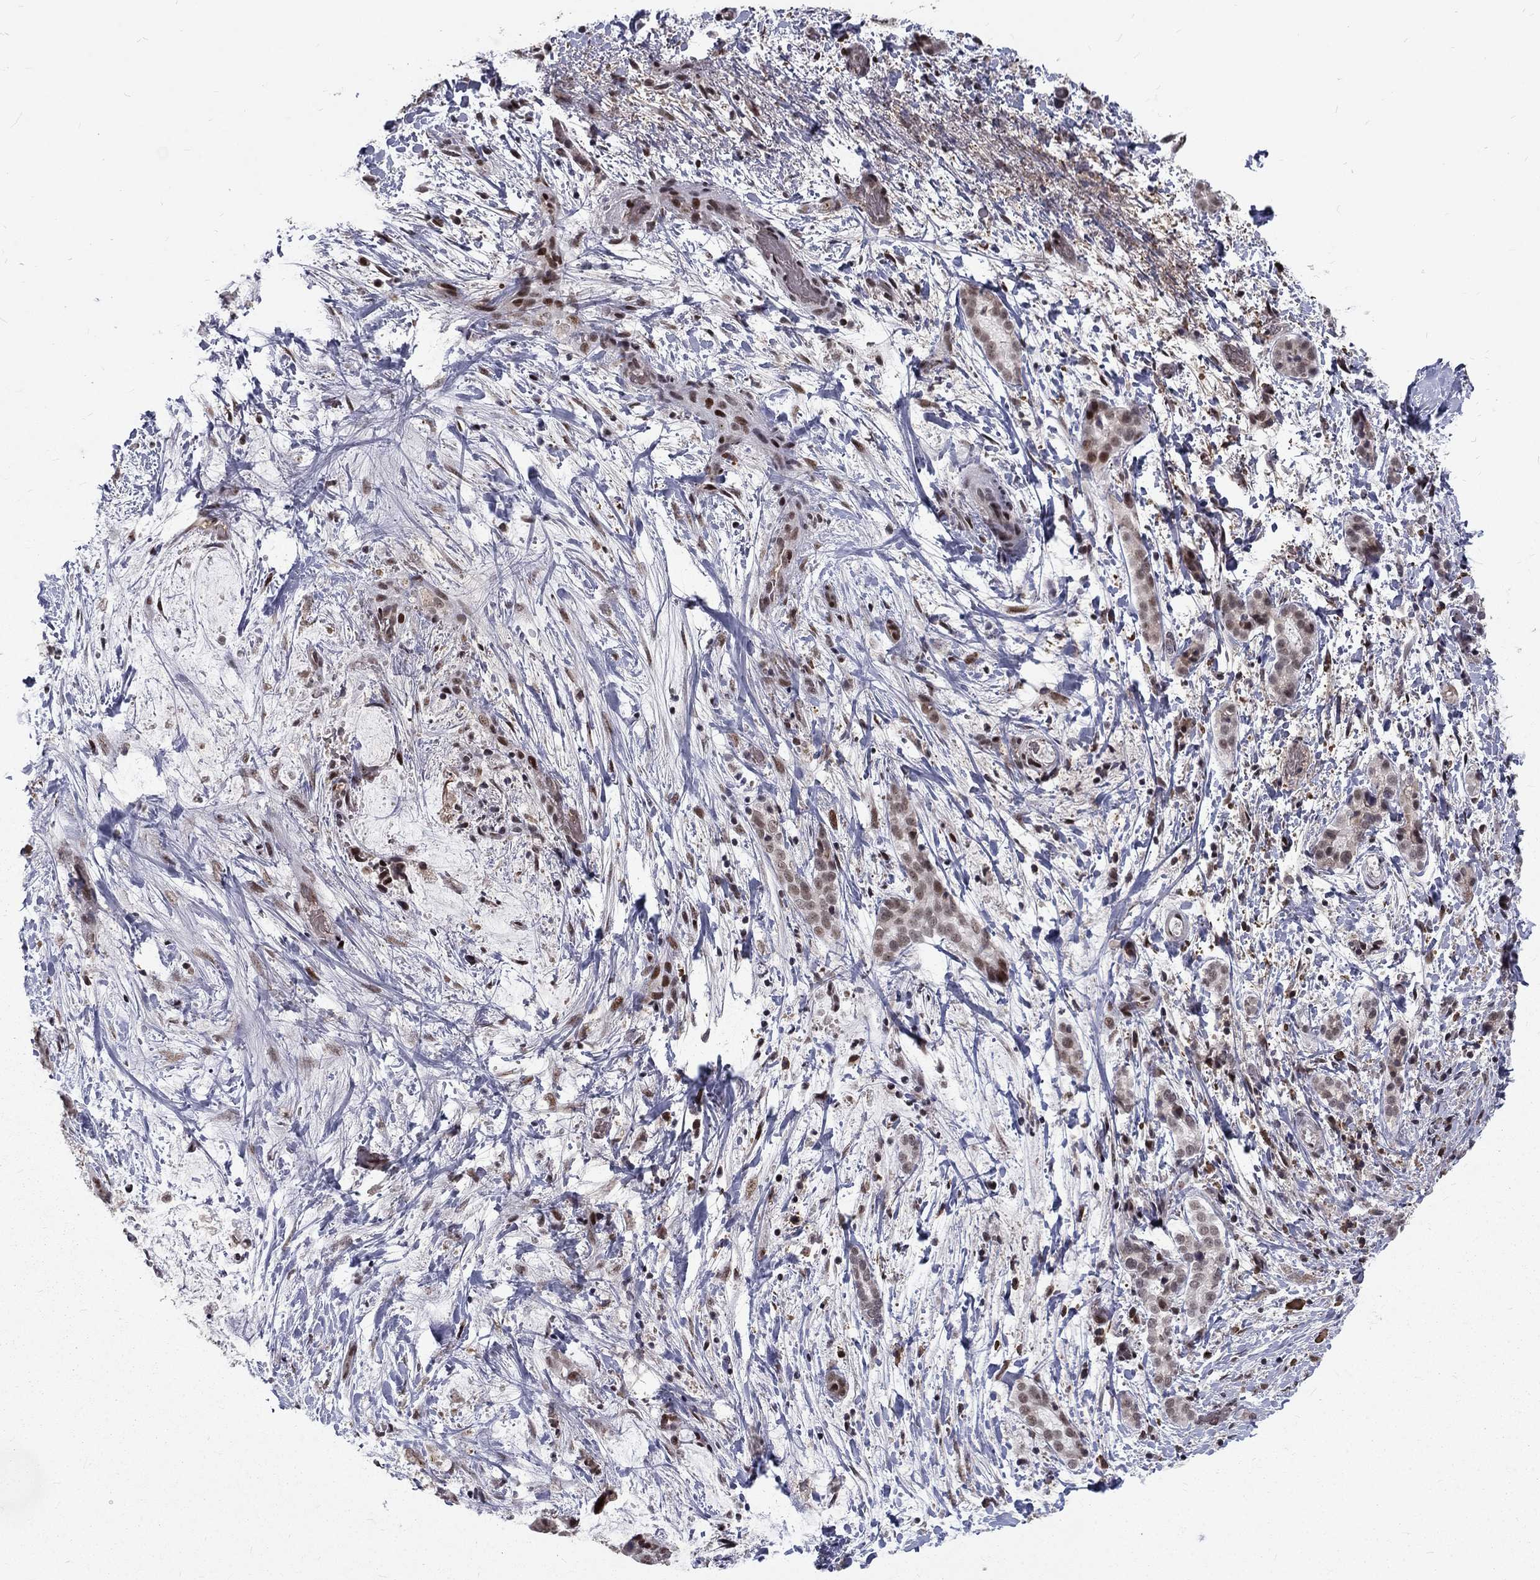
{"staining": {"intensity": "moderate", "quantity": "25%-75%", "location": "nuclear"}, "tissue": "liver cancer", "cell_type": "Tumor cells", "image_type": "cancer", "snomed": [{"axis": "morphology", "description": "Cholangiocarcinoma"}, {"axis": "topography", "description": "Liver"}], "caption": "Immunohistochemistry (DAB) staining of cholangiocarcinoma (liver) exhibits moderate nuclear protein positivity in about 25%-75% of tumor cells.", "gene": "TCEAL1", "patient": {"sex": "female", "age": 73}}